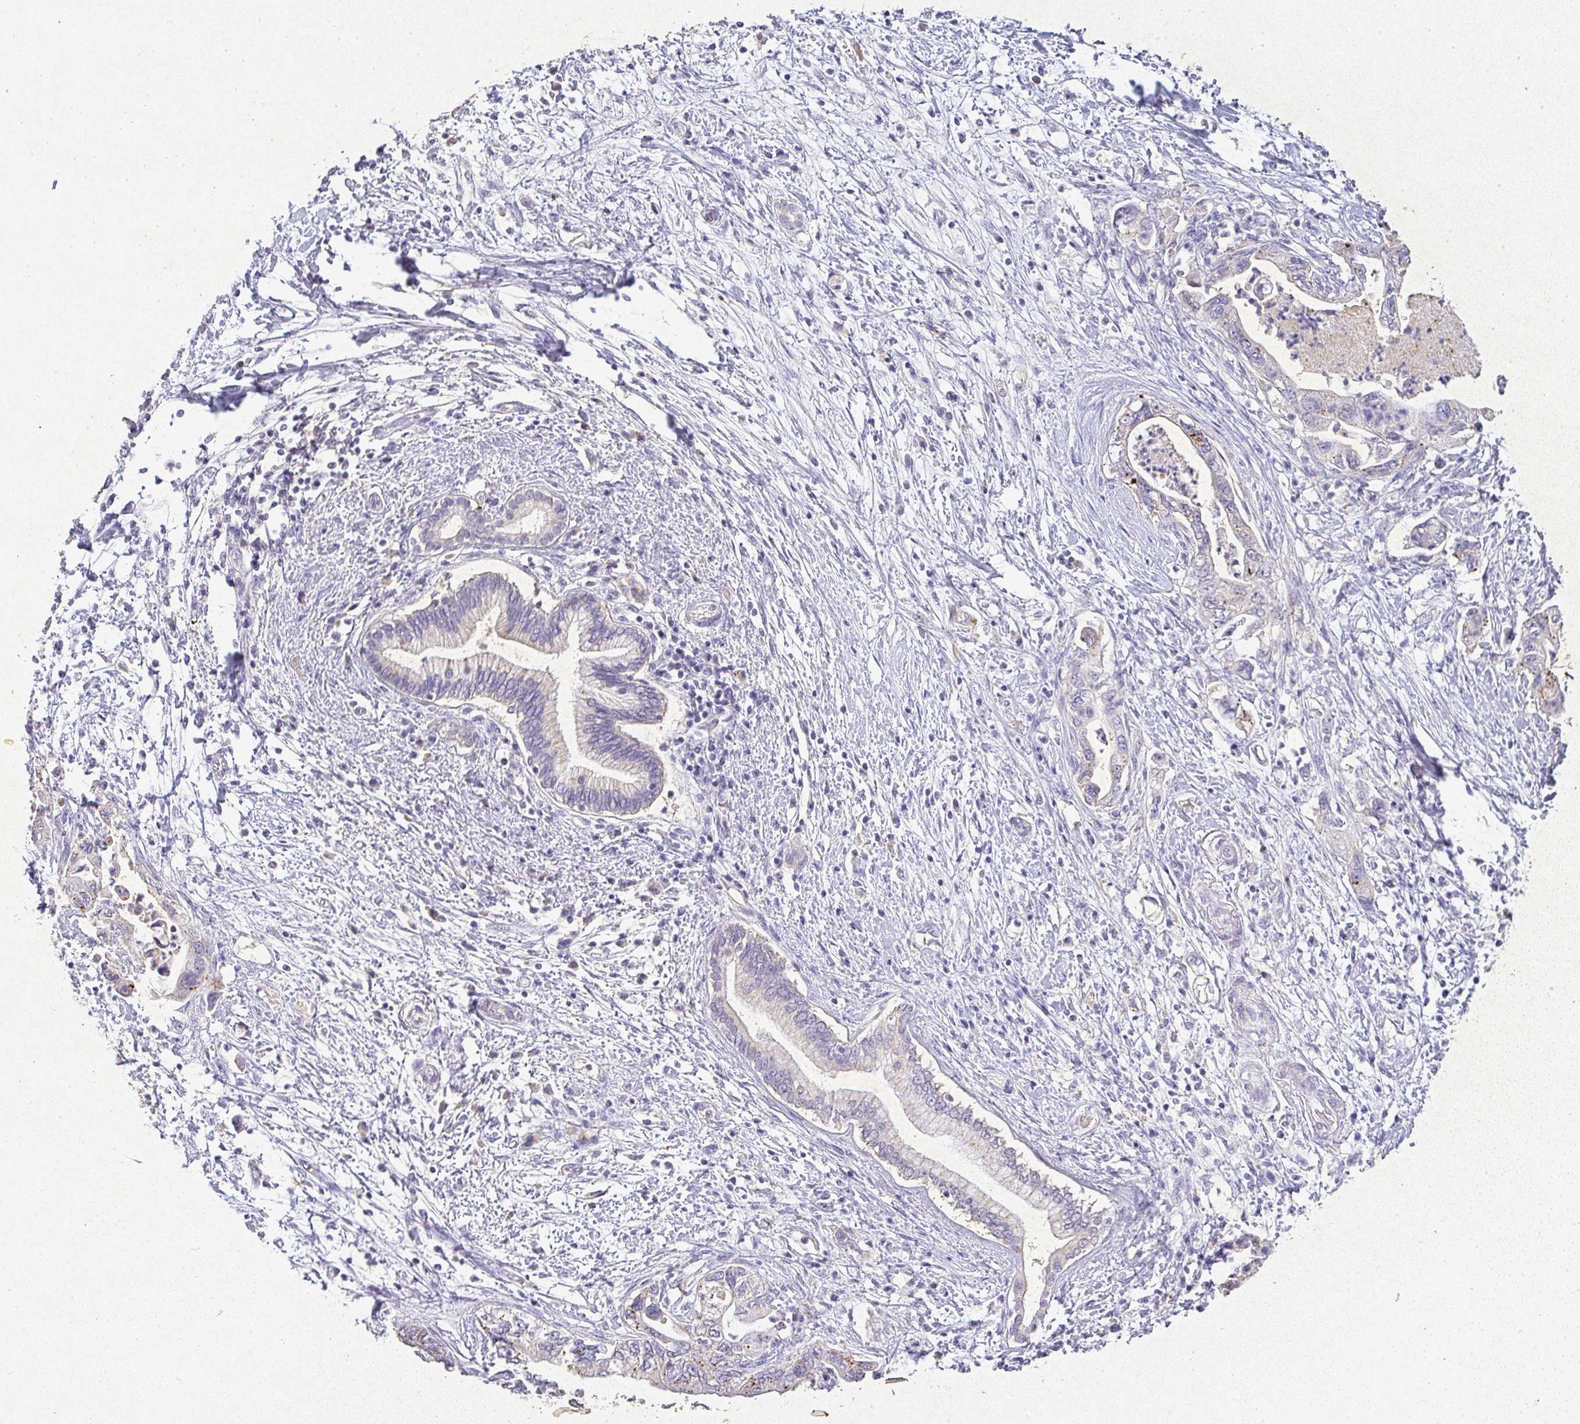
{"staining": {"intensity": "negative", "quantity": "none", "location": "none"}, "tissue": "pancreatic cancer", "cell_type": "Tumor cells", "image_type": "cancer", "snomed": [{"axis": "morphology", "description": "Adenocarcinoma, NOS"}, {"axis": "topography", "description": "Pancreas"}], "caption": "Immunohistochemistry of adenocarcinoma (pancreatic) reveals no expression in tumor cells.", "gene": "RPS2", "patient": {"sex": "female", "age": 73}}